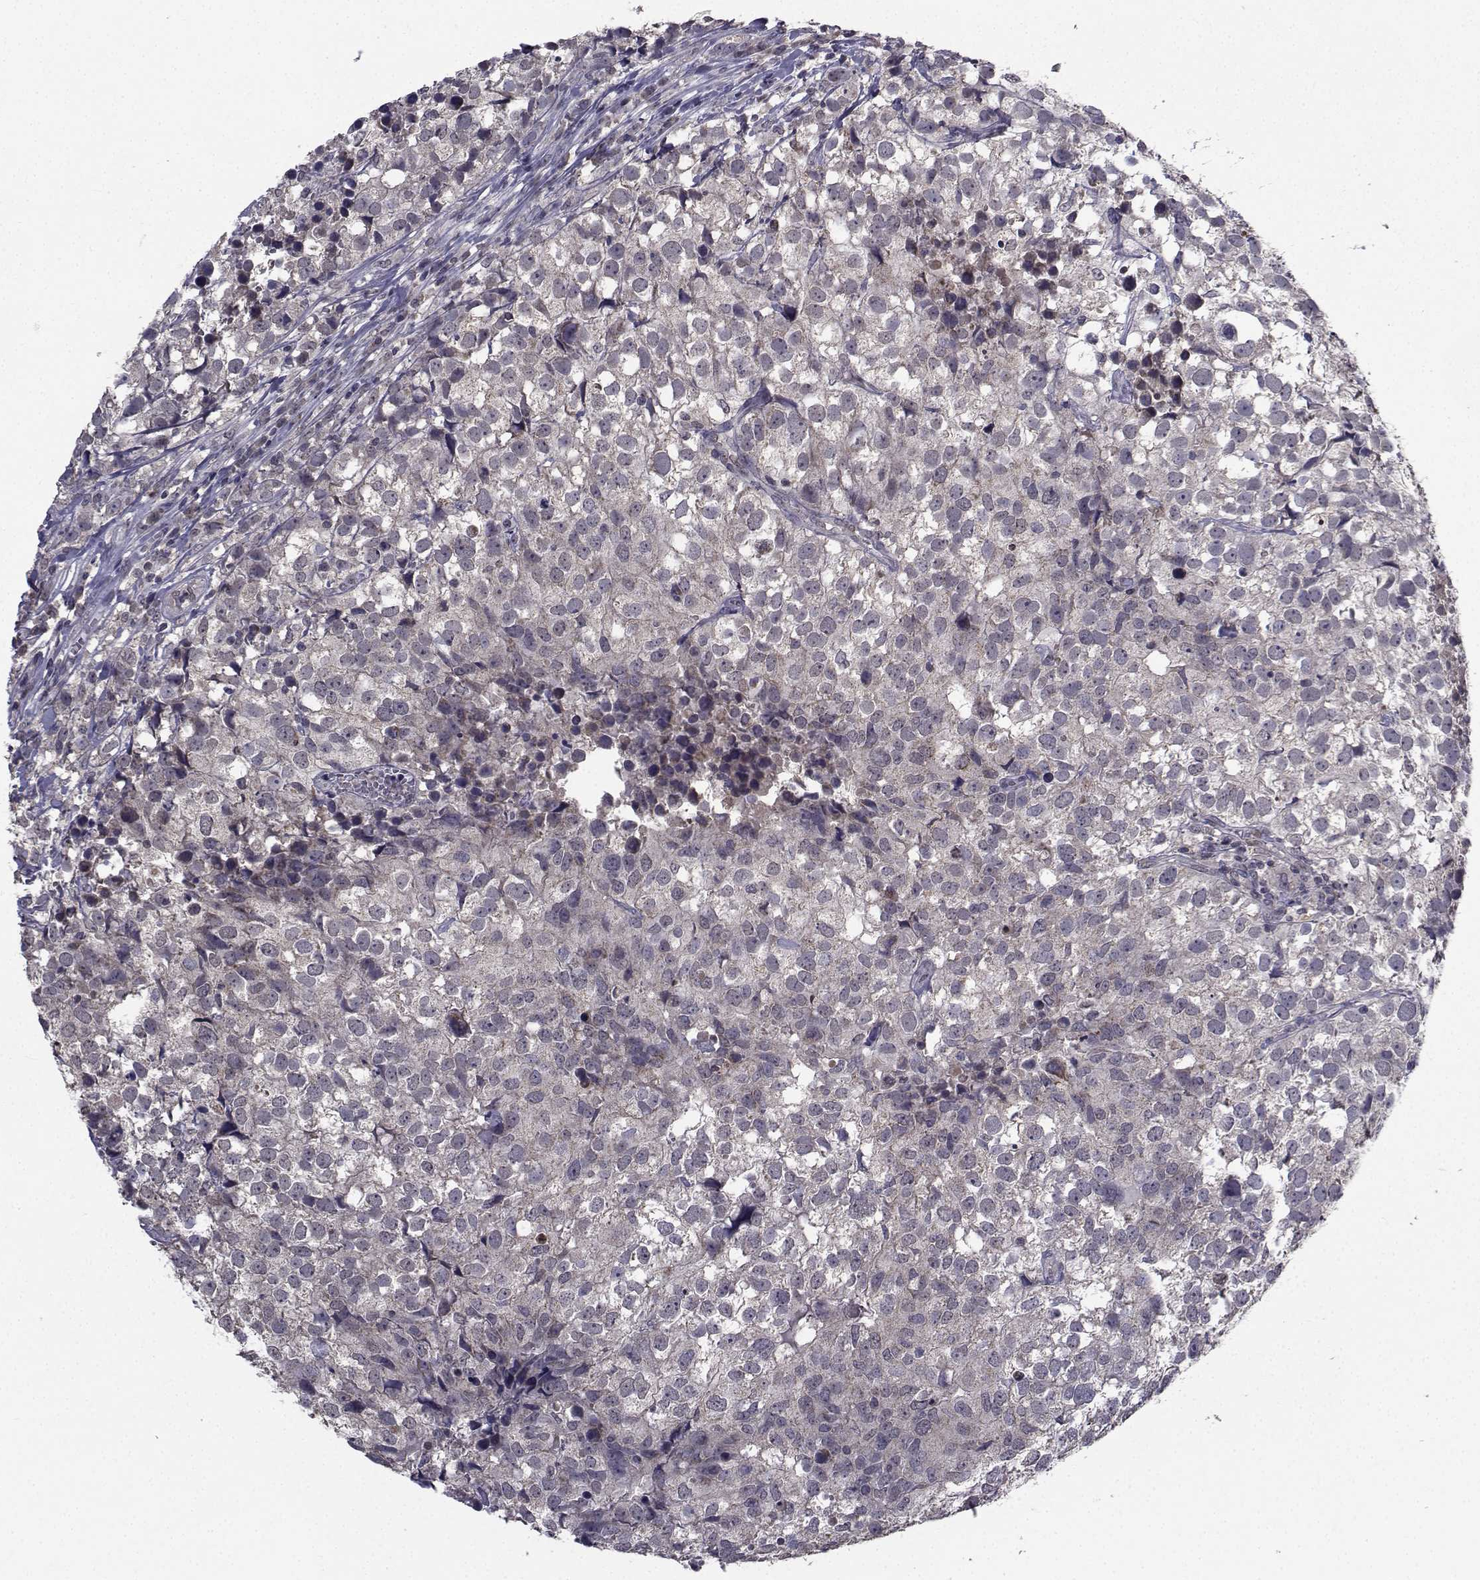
{"staining": {"intensity": "negative", "quantity": "none", "location": "none"}, "tissue": "breast cancer", "cell_type": "Tumor cells", "image_type": "cancer", "snomed": [{"axis": "morphology", "description": "Duct carcinoma"}, {"axis": "topography", "description": "Breast"}], "caption": "Tumor cells are negative for brown protein staining in breast cancer (intraductal carcinoma).", "gene": "CYP2S1", "patient": {"sex": "female", "age": 30}}